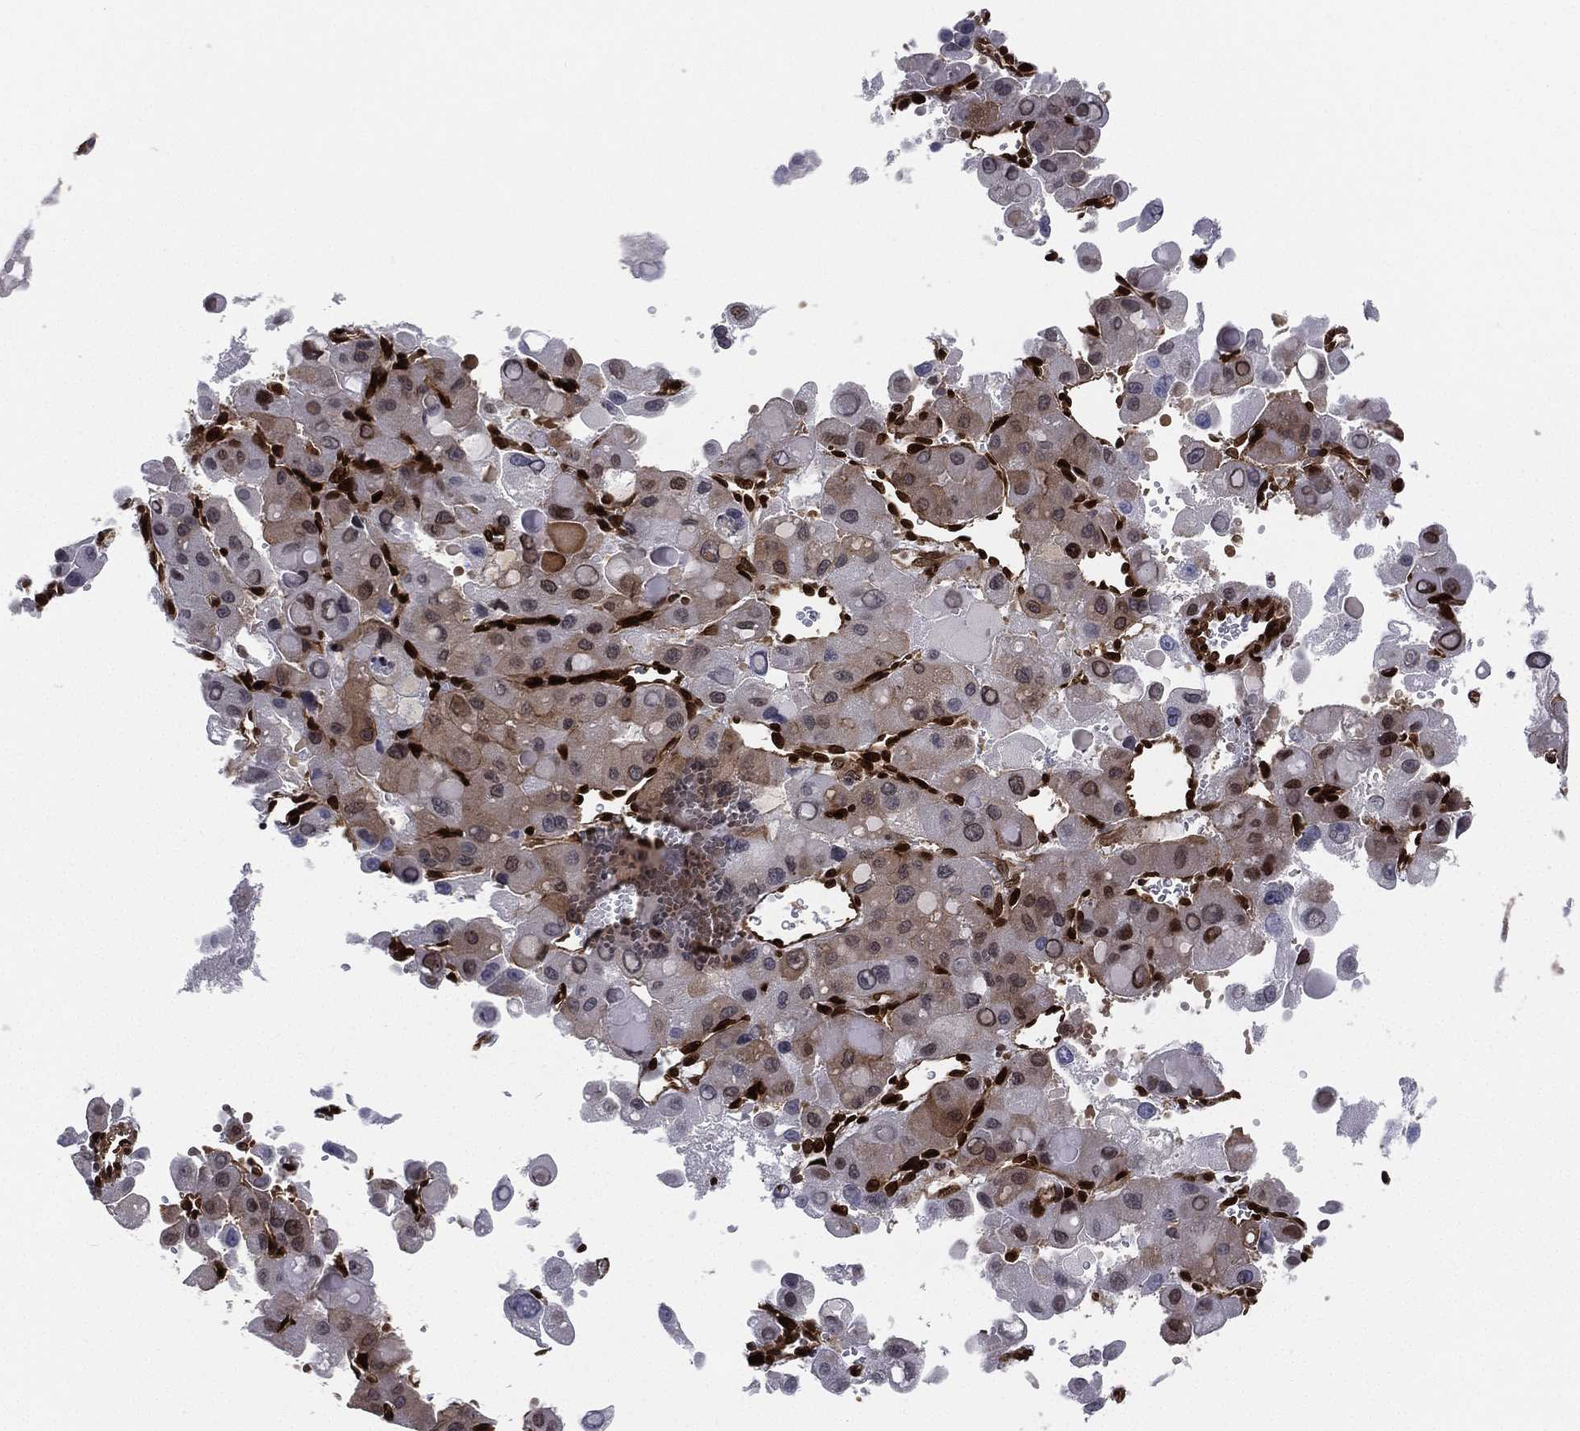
{"staining": {"intensity": "moderate", "quantity": "25%-75%", "location": "cytoplasmic/membranous,nuclear"}, "tissue": "liver cancer", "cell_type": "Tumor cells", "image_type": "cancer", "snomed": [{"axis": "morphology", "description": "Carcinoma, Hepatocellular, NOS"}, {"axis": "topography", "description": "Liver"}], "caption": "The micrograph demonstrates staining of liver cancer, revealing moderate cytoplasmic/membranous and nuclear protein expression (brown color) within tumor cells. Nuclei are stained in blue.", "gene": "LMNB1", "patient": {"sex": "male", "age": 27}}